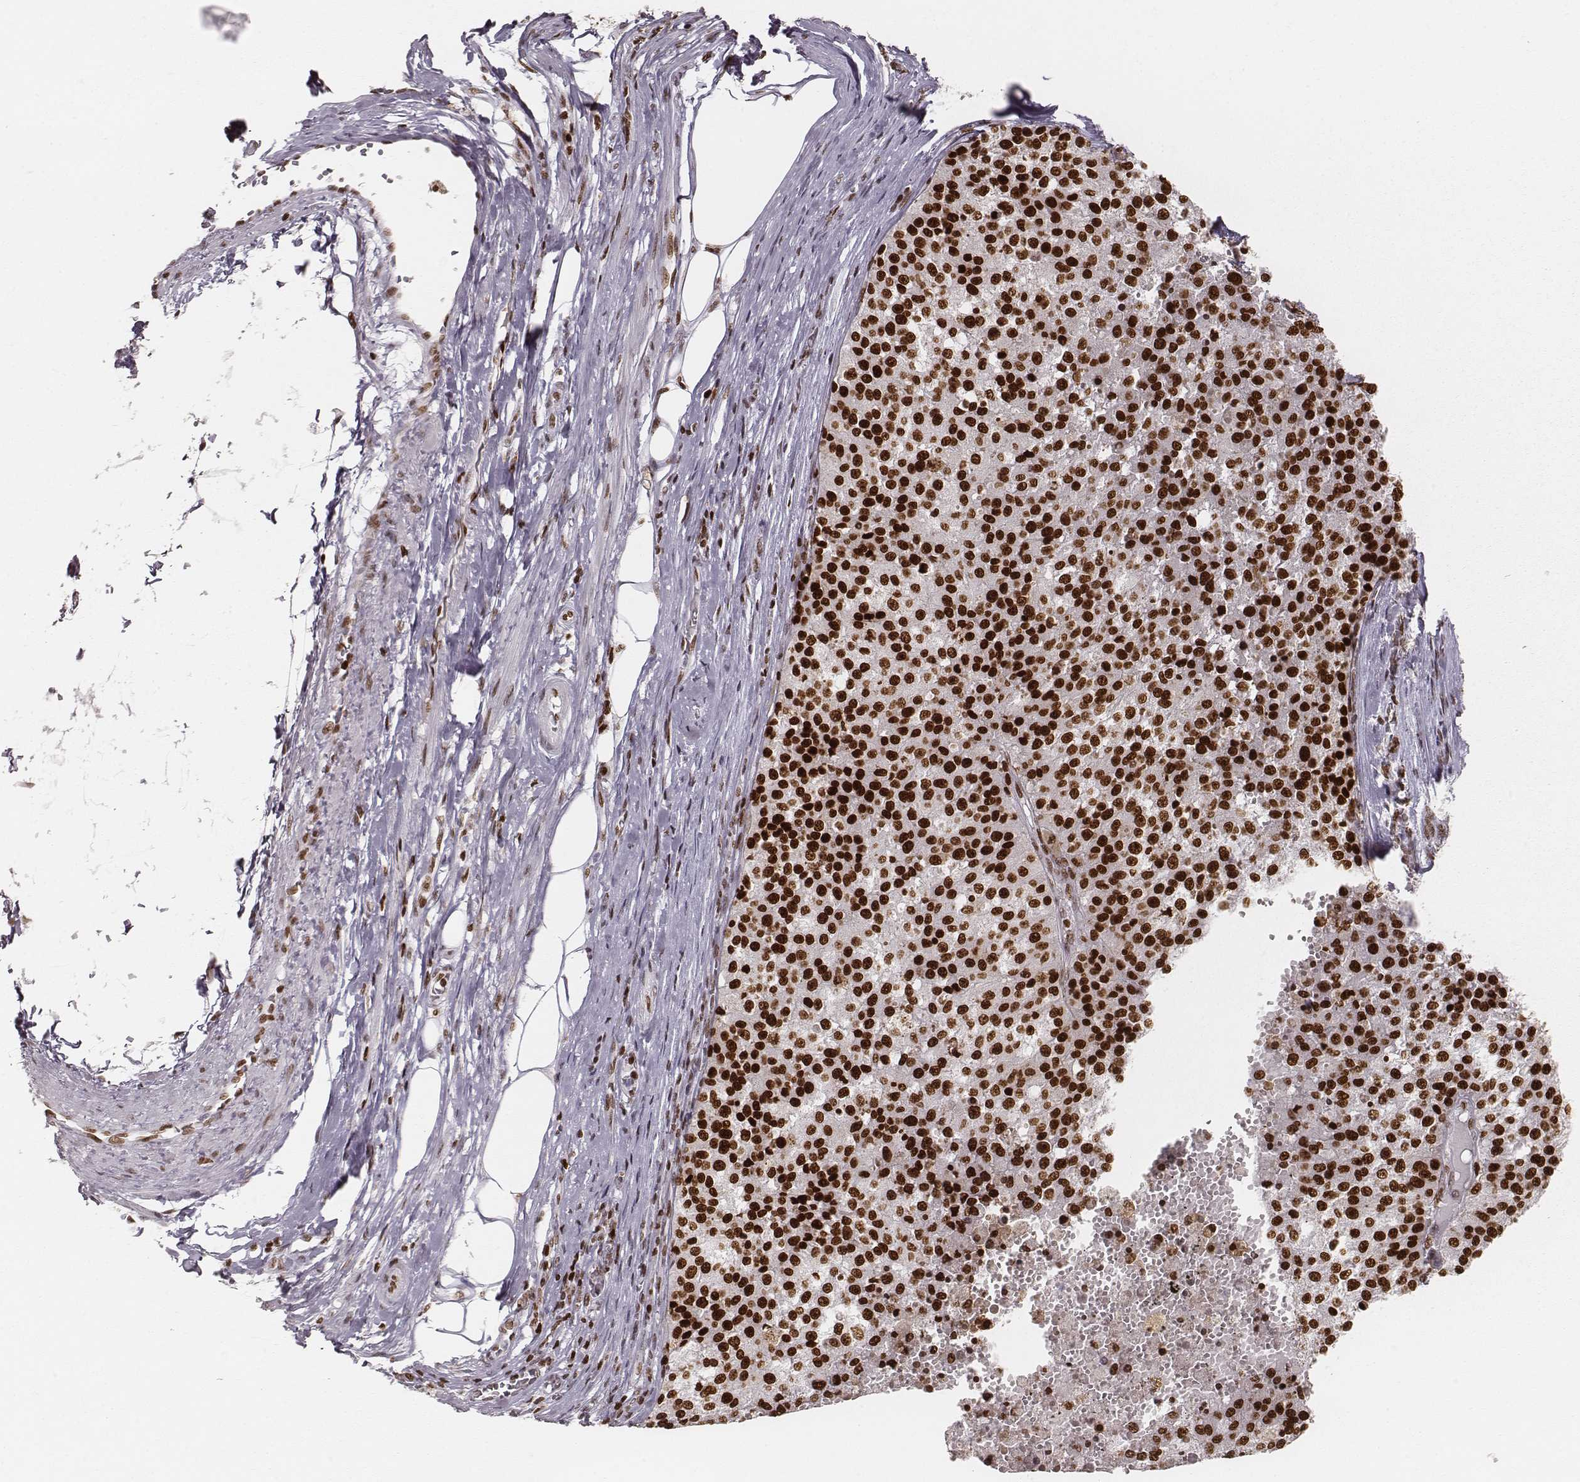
{"staining": {"intensity": "strong", "quantity": ">75%", "location": "nuclear"}, "tissue": "melanoma", "cell_type": "Tumor cells", "image_type": "cancer", "snomed": [{"axis": "morphology", "description": "Malignant melanoma, Metastatic site"}, {"axis": "topography", "description": "Lymph node"}], "caption": "A high amount of strong nuclear staining is identified in approximately >75% of tumor cells in melanoma tissue.", "gene": "PARP1", "patient": {"sex": "female", "age": 64}}